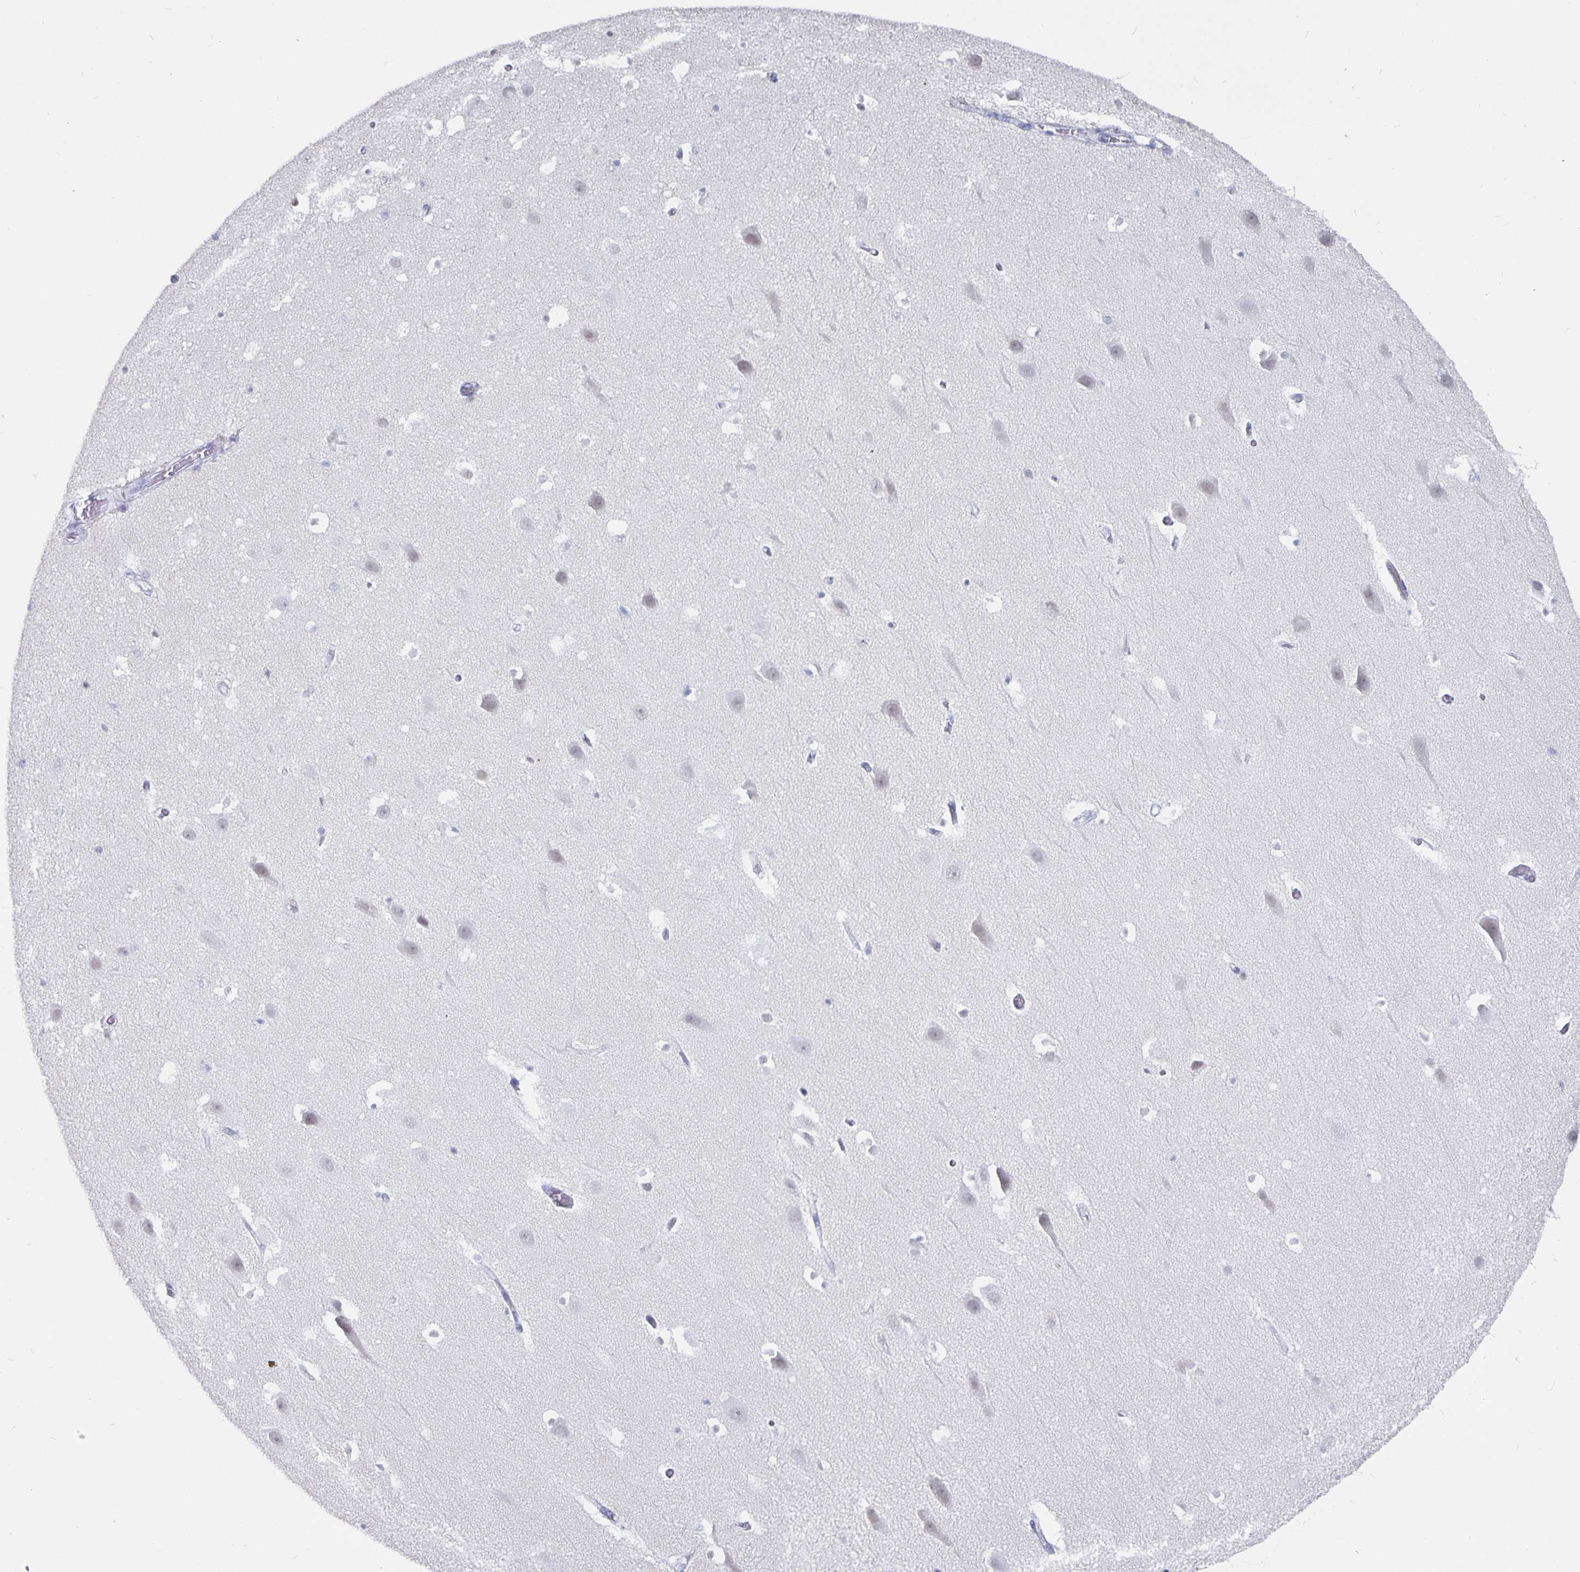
{"staining": {"intensity": "negative", "quantity": "none", "location": "none"}, "tissue": "hippocampus", "cell_type": "Glial cells", "image_type": "normal", "snomed": [{"axis": "morphology", "description": "Normal tissue, NOS"}, {"axis": "topography", "description": "Hippocampus"}], "caption": "Immunohistochemistry (IHC) of normal human hippocampus exhibits no positivity in glial cells.", "gene": "OLIG2", "patient": {"sex": "male", "age": 26}}